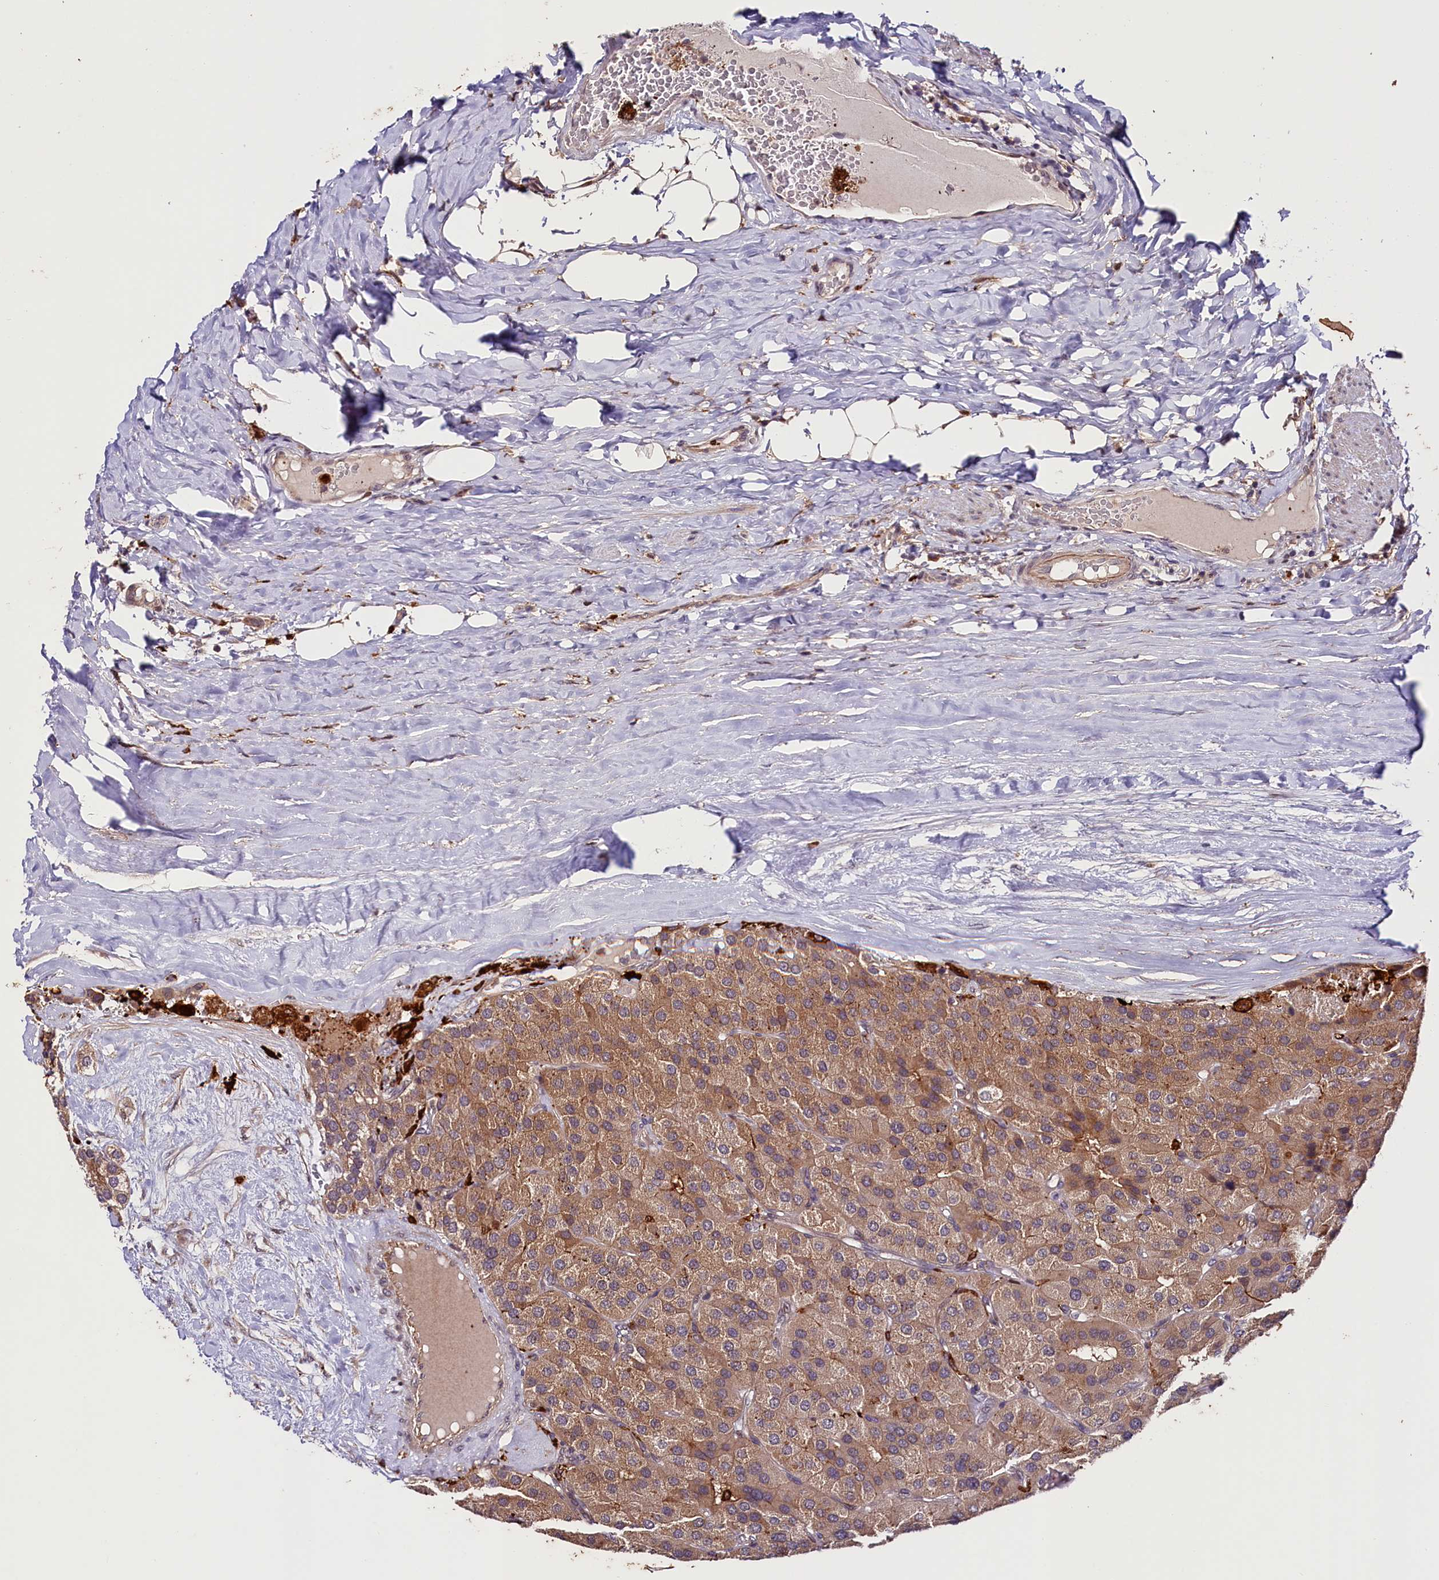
{"staining": {"intensity": "moderate", "quantity": ">75%", "location": "cytoplasmic/membranous"}, "tissue": "parathyroid gland", "cell_type": "Glandular cells", "image_type": "normal", "snomed": [{"axis": "morphology", "description": "Normal tissue, NOS"}, {"axis": "morphology", "description": "Adenoma, NOS"}, {"axis": "topography", "description": "Parathyroid gland"}], "caption": "Immunohistochemistry (DAB (3,3'-diaminobenzidine)) staining of unremarkable human parathyroid gland reveals moderate cytoplasmic/membranous protein expression in approximately >75% of glandular cells. (Stains: DAB (3,3'-diaminobenzidine) in brown, nuclei in blue, Microscopy: brightfield microscopy at high magnification).", "gene": "CACNA1H", "patient": {"sex": "female", "age": 86}}